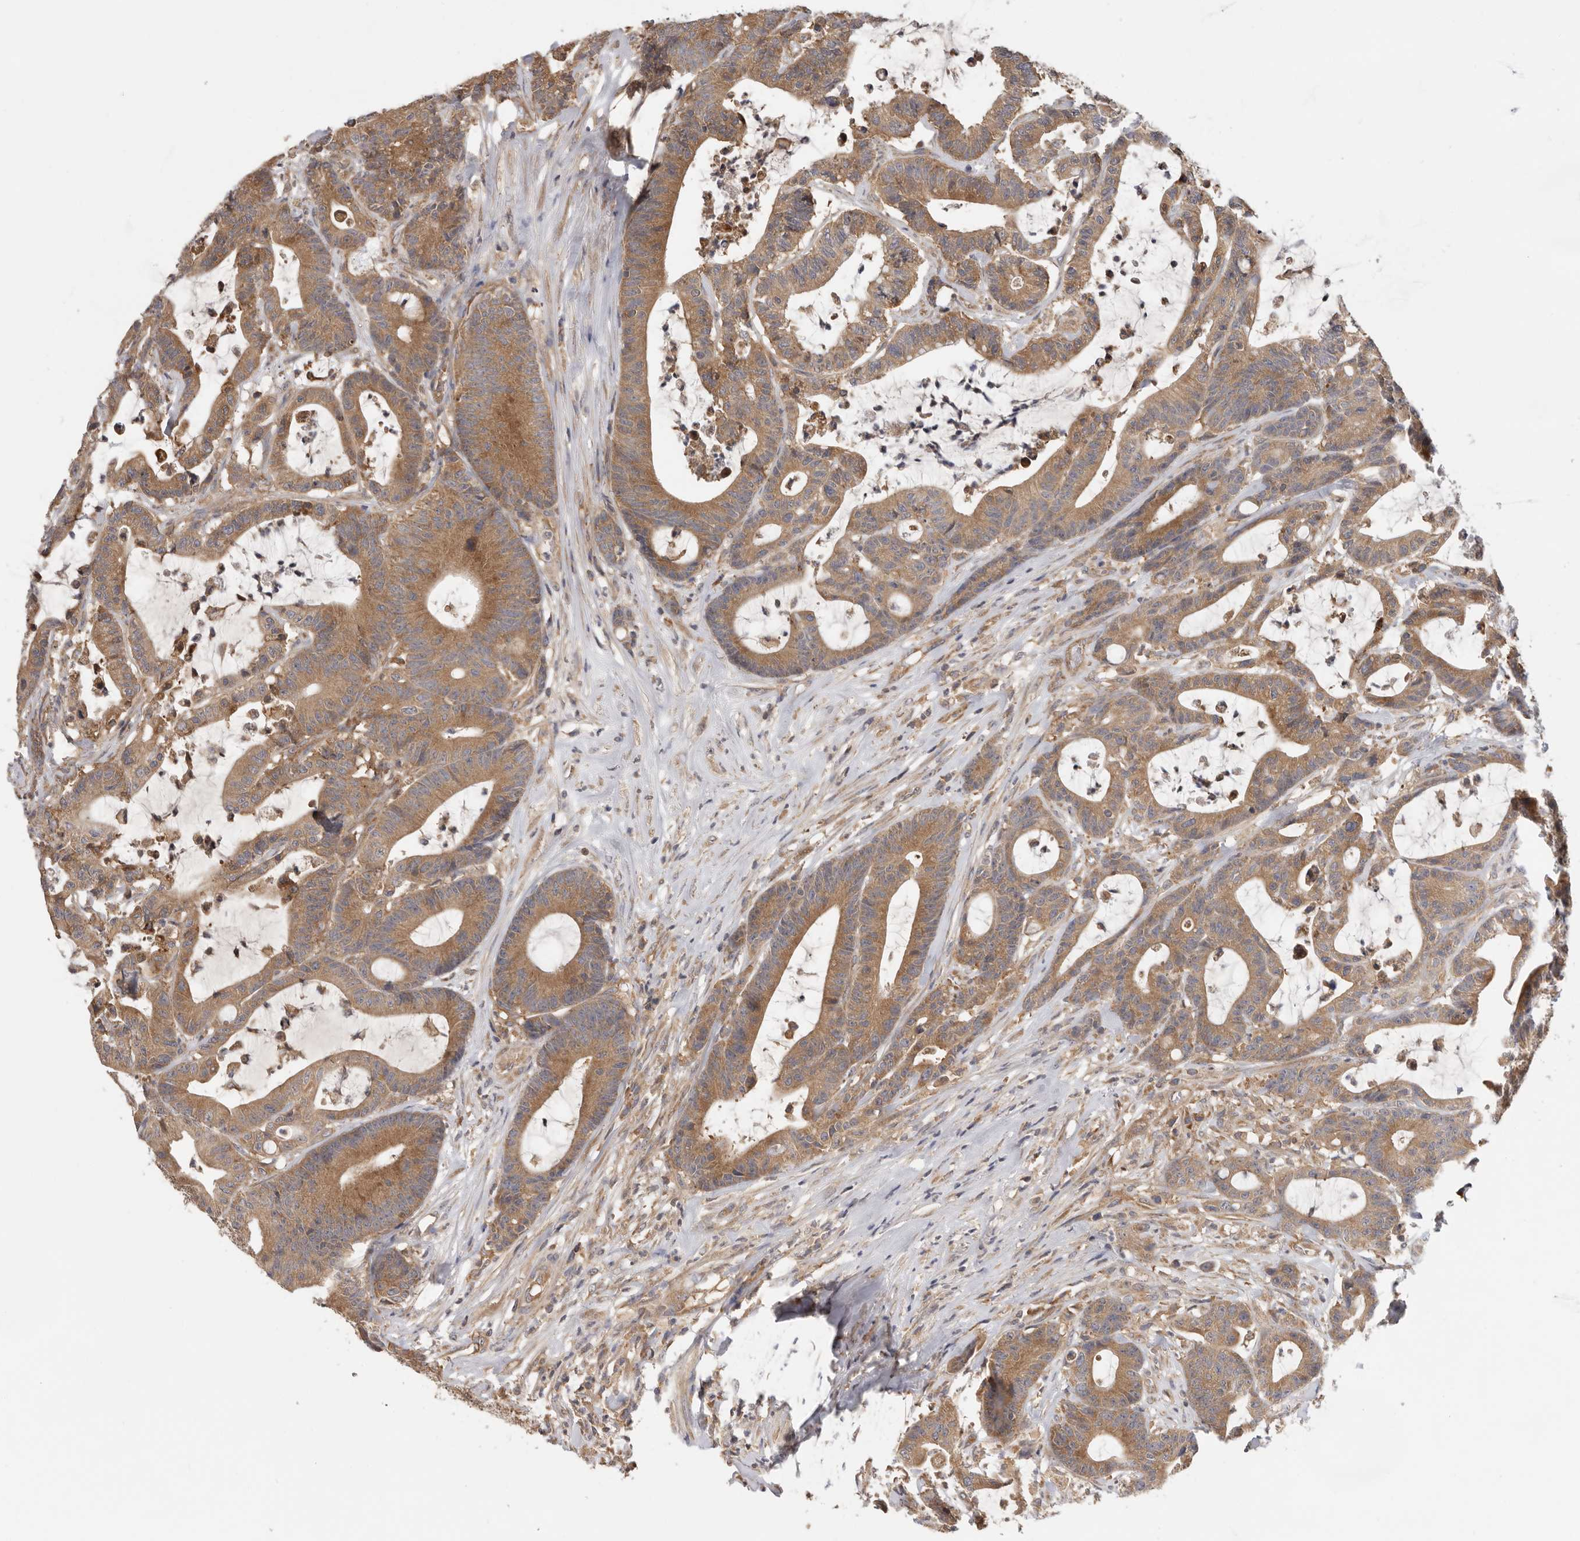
{"staining": {"intensity": "moderate", "quantity": ">75%", "location": "cytoplasmic/membranous"}, "tissue": "colorectal cancer", "cell_type": "Tumor cells", "image_type": "cancer", "snomed": [{"axis": "morphology", "description": "Adenocarcinoma, NOS"}, {"axis": "topography", "description": "Colon"}], "caption": "A medium amount of moderate cytoplasmic/membranous expression is seen in about >75% of tumor cells in colorectal cancer tissue.", "gene": "PPP1R42", "patient": {"sex": "female", "age": 84}}